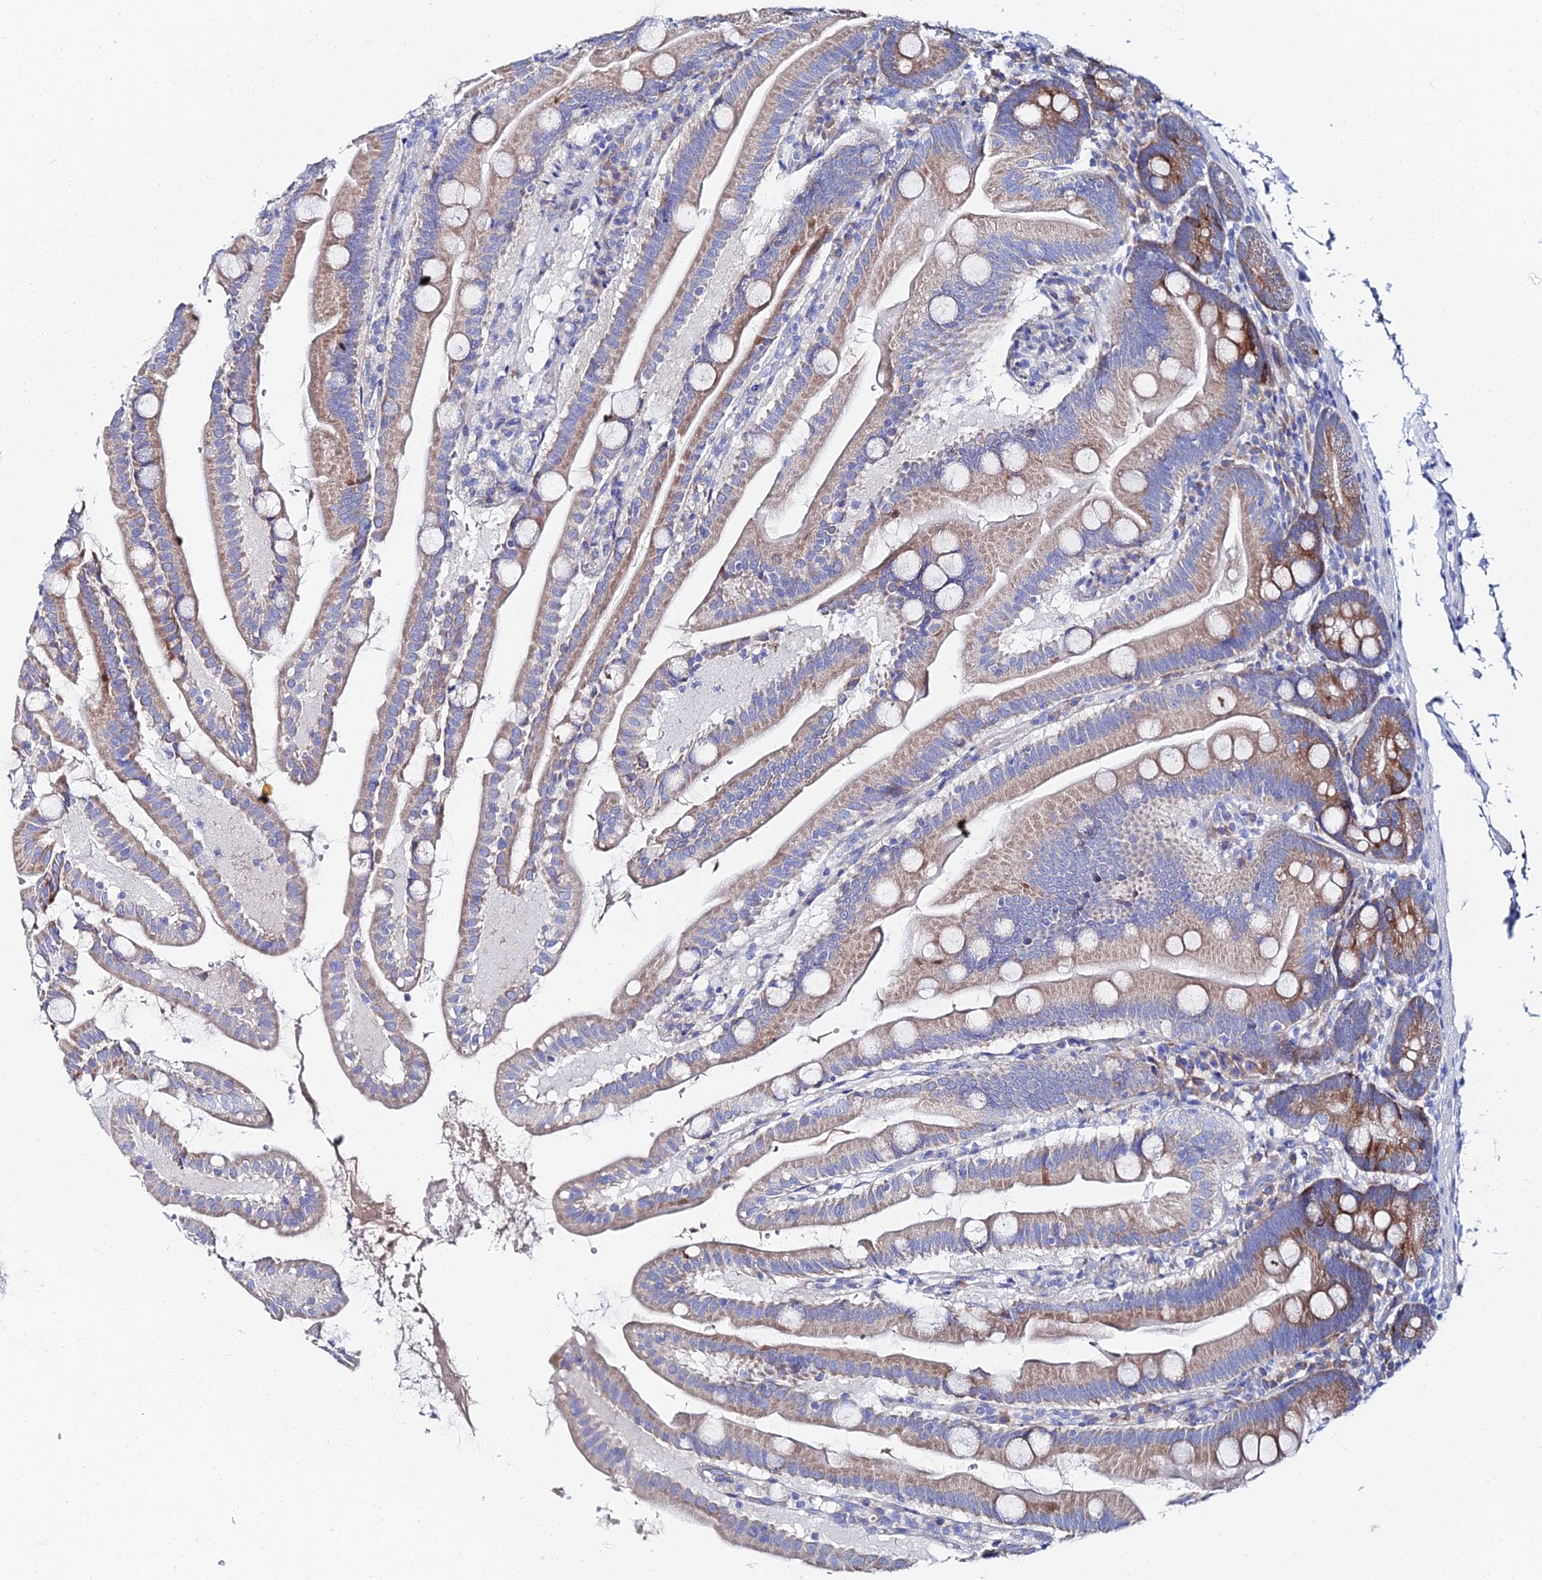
{"staining": {"intensity": "moderate", "quantity": "25%-75%", "location": "cytoplasmic/membranous"}, "tissue": "small intestine", "cell_type": "Glandular cells", "image_type": "normal", "snomed": [{"axis": "morphology", "description": "Normal tissue, NOS"}, {"axis": "topography", "description": "Small intestine"}], "caption": "Moderate cytoplasmic/membranous positivity for a protein is present in approximately 25%-75% of glandular cells of unremarkable small intestine using IHC.", "gene": "PTTG1", "patient": {"sex": "female", "age": 68}}